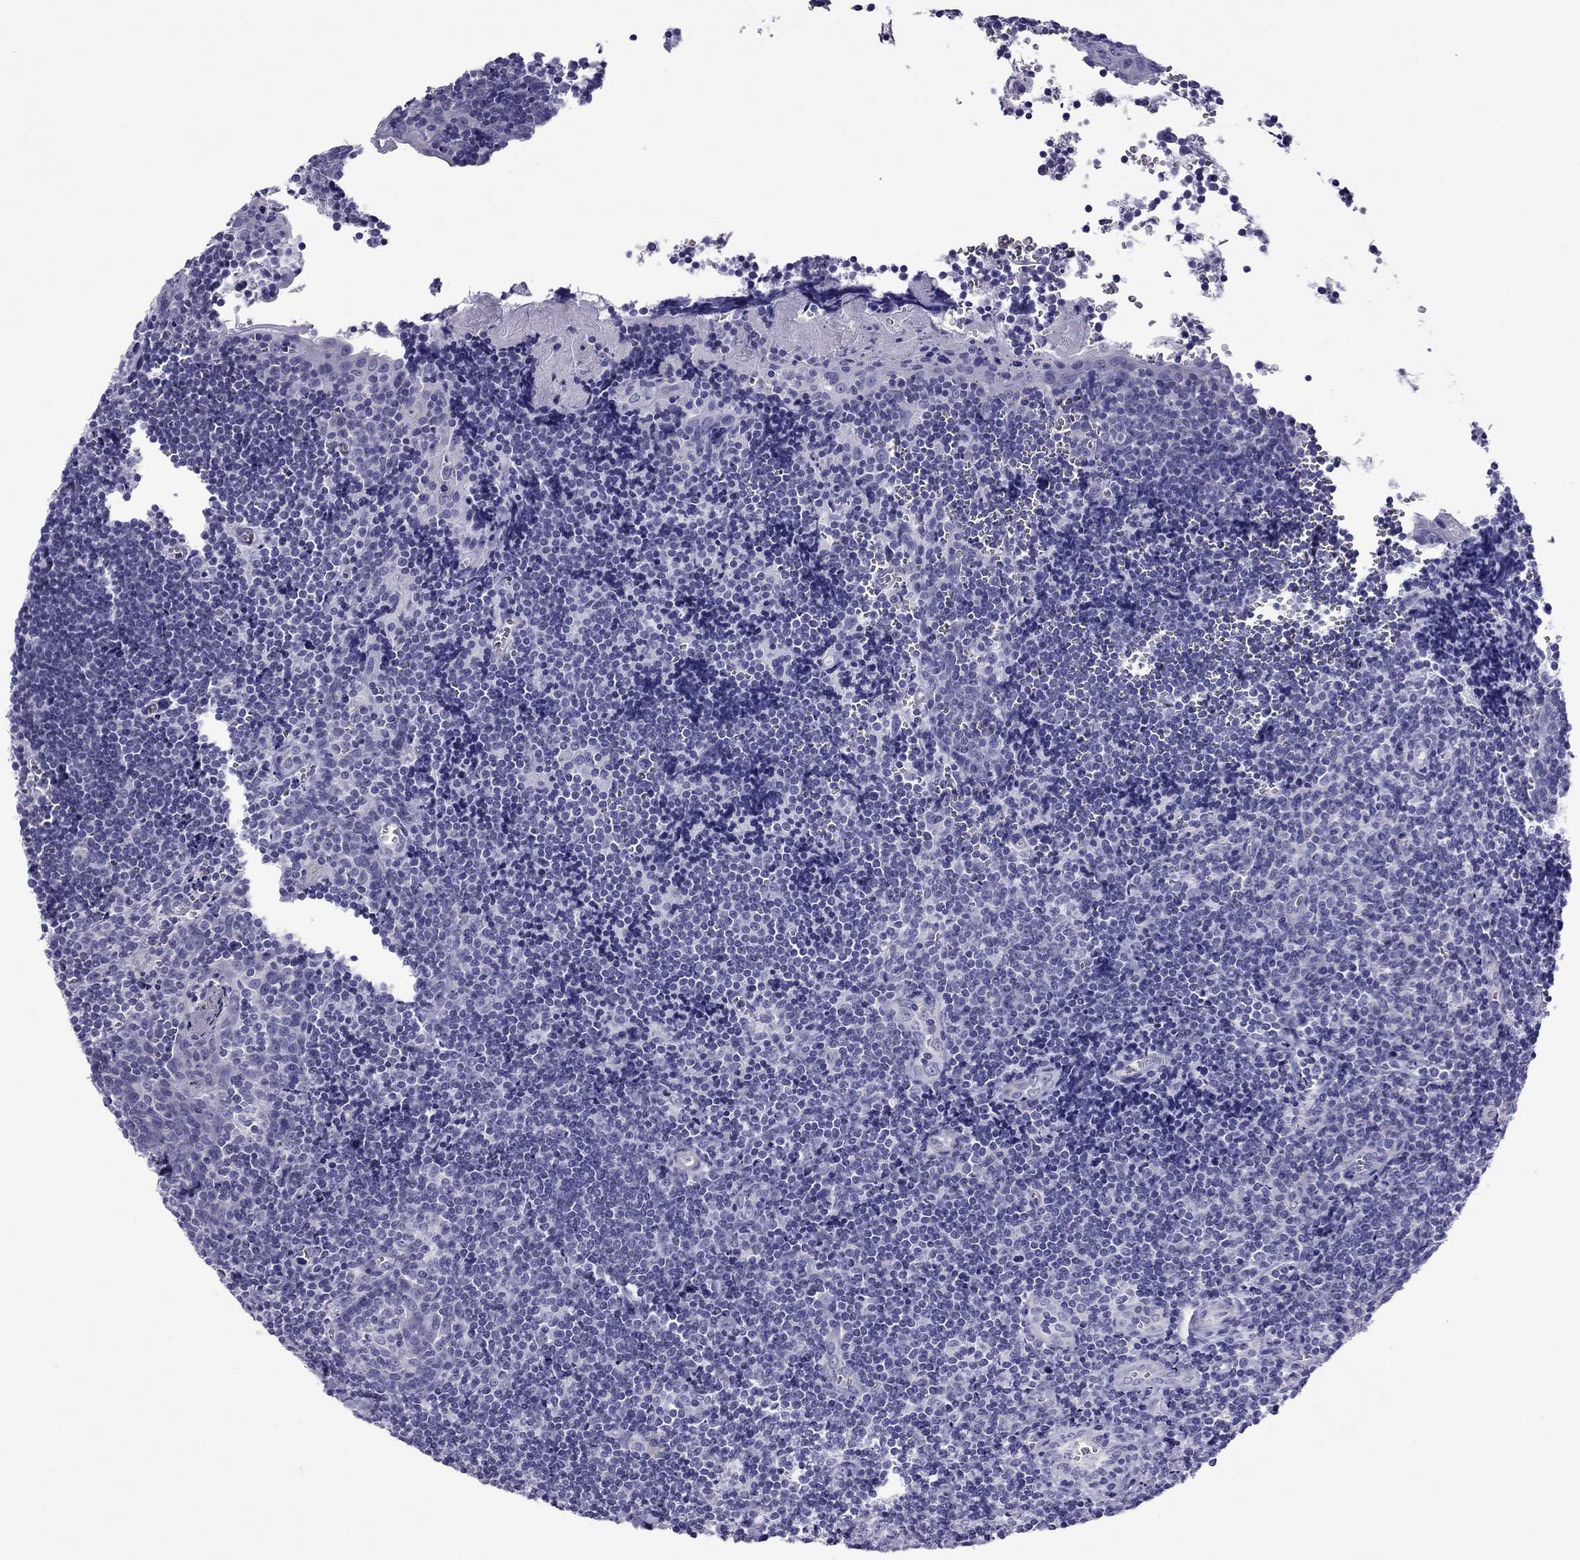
{"staining": {"intensity": "negative", "quantity": "none", "location": "none"}, "tissue": "tonsil", "cell_type": "Germinal center cells", "image_type": "normal", "snomed": [{"axis": "morphology", "description": "Normal tissue, NOS"}, {"axis": "morphology", "description": "Inflammation, NOS"}, {"axis": "topography", "description": "Tonsil"}], "caption": "A high-resolution image shows immunohistochemistry (IHC) staining of normal tonsil, which exhibits no significant expression in germinal center cells. (DAB immunohistochemistry visualized using brightfield microscopy, high magnification).", "gene": "MYL11", "patient": {"sex": "female", "age": 31}}